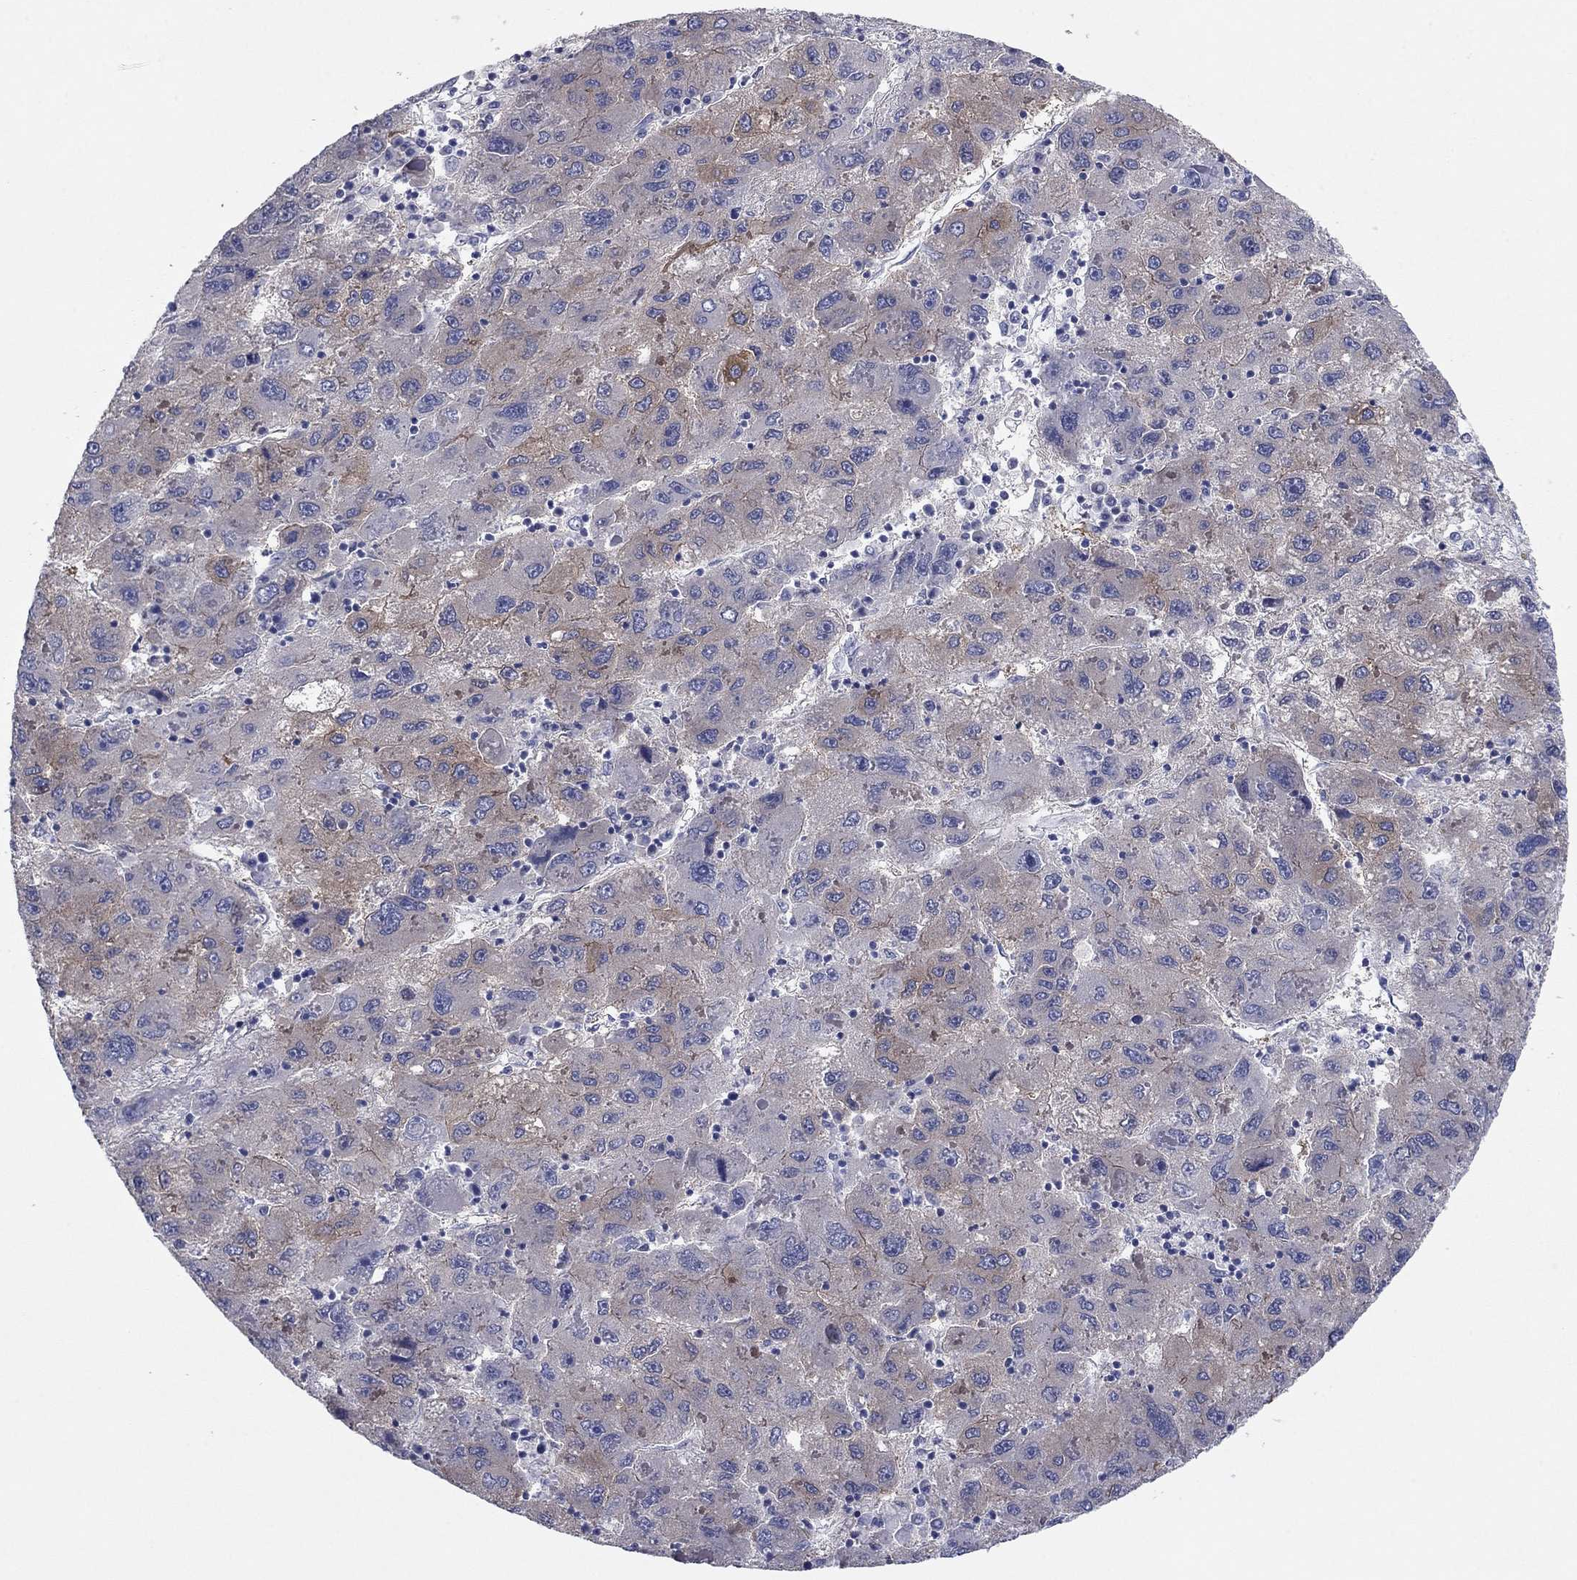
{"staining": {"intensity": "moderate", "quantity": "<25%", "location": "cytoplasmic/membranous"}, "tissue": "liver cancer", "cell_type": "Tumor cells", "image_type": "cancer", "snomed": [{"axis": "morphology", "description": "Carcinoma, Hepatocellular, NOS"}, {"axis": "topography", "description": "Liver"}], "caption": "High-power microscopy captured an immunohistochemistry (IHC) micrograph of liver hepatocellular carcinoma, revealing moderate cytoplasmic/membranous staining in about <25% of tumor cells.", "gene": "CNTNAP4", "patient": {"sex": "male", "age": 75}}